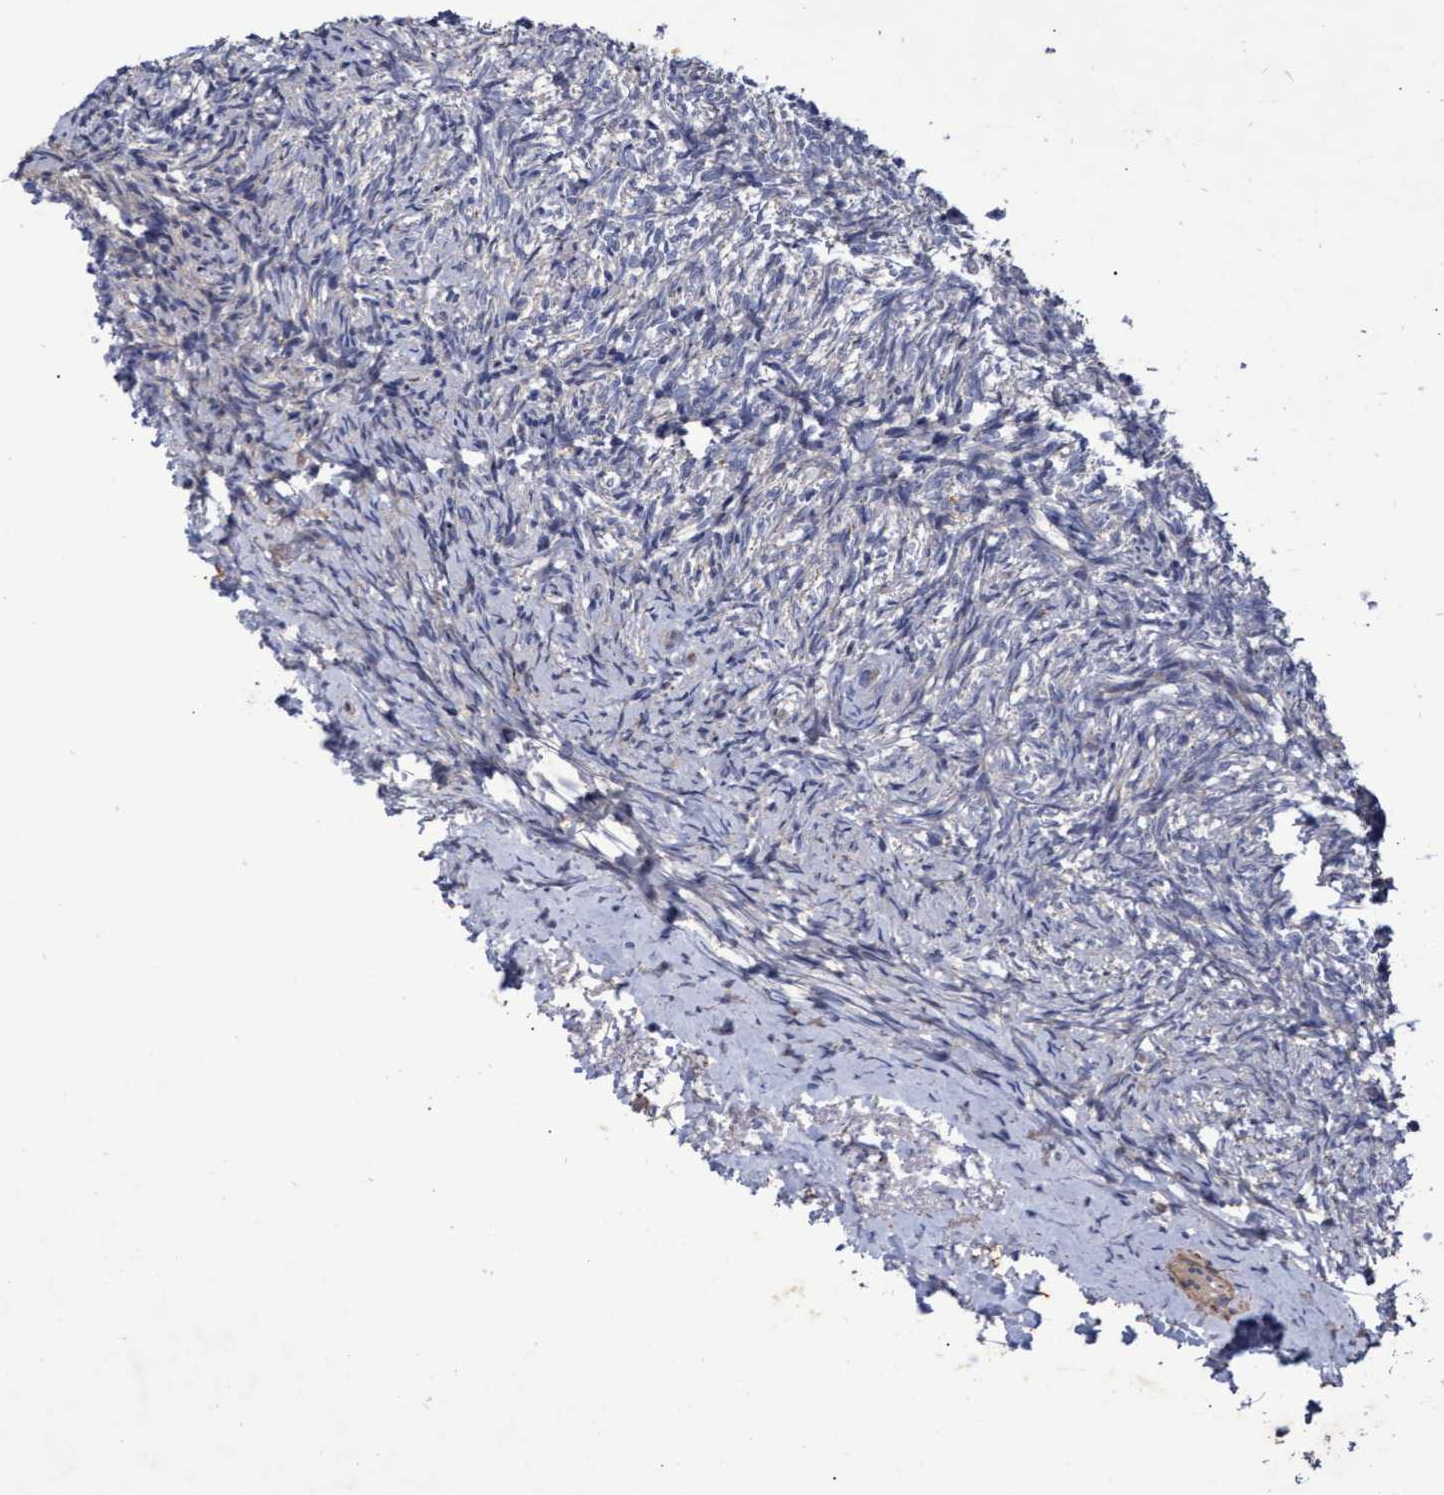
{"staining": {"intensity": "negative", "quantity": "none", "location": "none"}, "tissue": "ovary", "cell_type": "Ovarian stroma cells", "image_type": "normal", "snomed": [{"axis": "morphology", "description": "Normal tissue, NOS"}, {"axis": "topography", "description": "Ovary"}], "caption": "Protein analysis of unremarkable ovary shows no significant staining in ovarian stroma cells. The staining was performed using DAB to visualize the protein expression in brown, while the nuclei were stained in blue with hematoxylin (Magnification: 20x).", "gene": "ABCF2", "patient": {"sex": "female", "age": 41}}